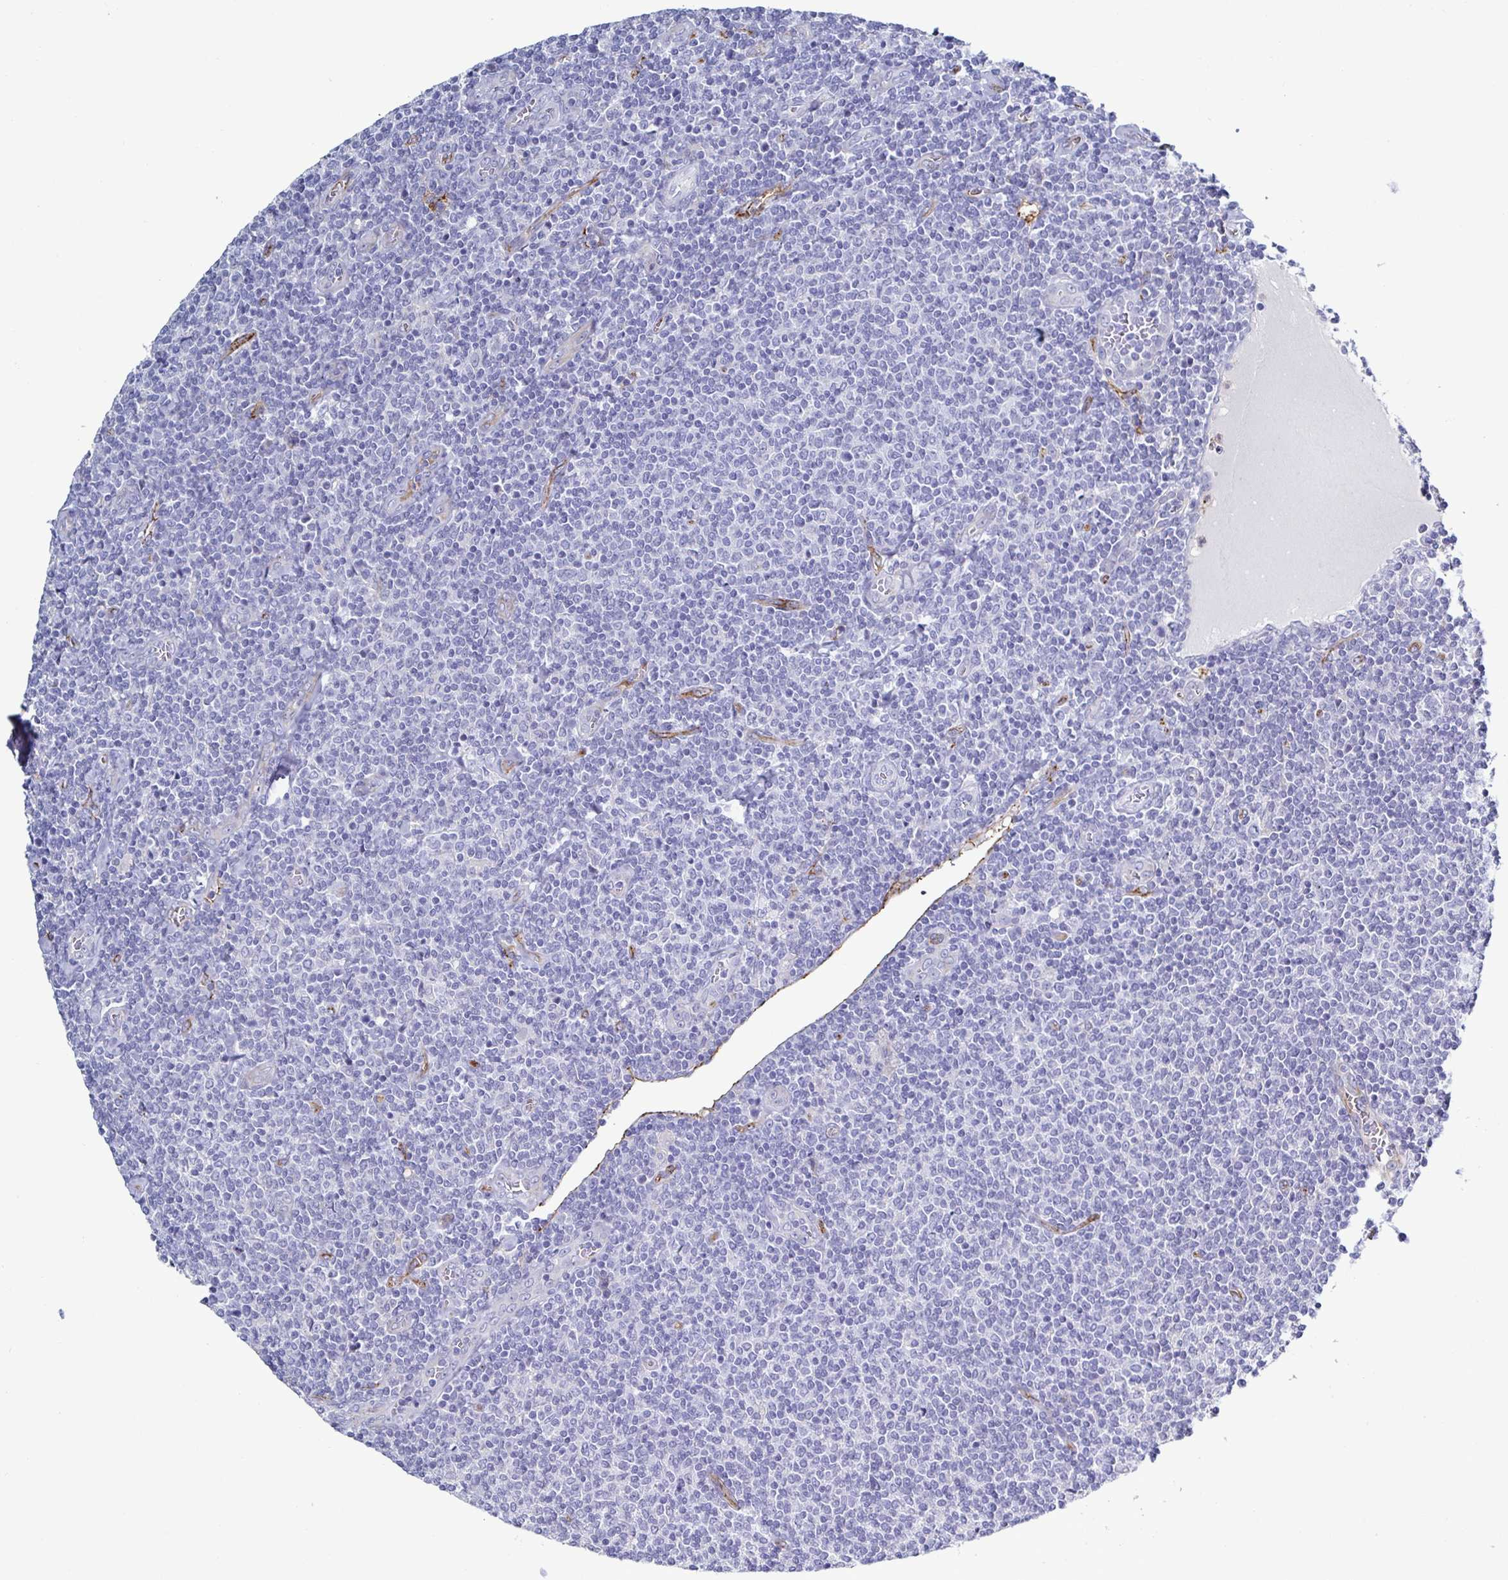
{"staining": {"intensity": "negative", "quantity": "none", "location": "none"}, "tissue": "lymphoma", "cell_type": "Tumor cells", "image_type": "cancer", "snomed": [{"axis": "morphology", "description": "Malignant lymphoma, non-Hodgkin's type, Low grade"}, {"axis": "topography", "description": "Lymph node"}], "caption": "Immunohistochemistry (IHC) image of human low-grade malignant lymphoma, non-Hodgkin's type stained for a protein (brown), which reveals no staining in tumor cells.", "gene": "ACSBG2", "patient": {"sex": "male", "age": 52}}